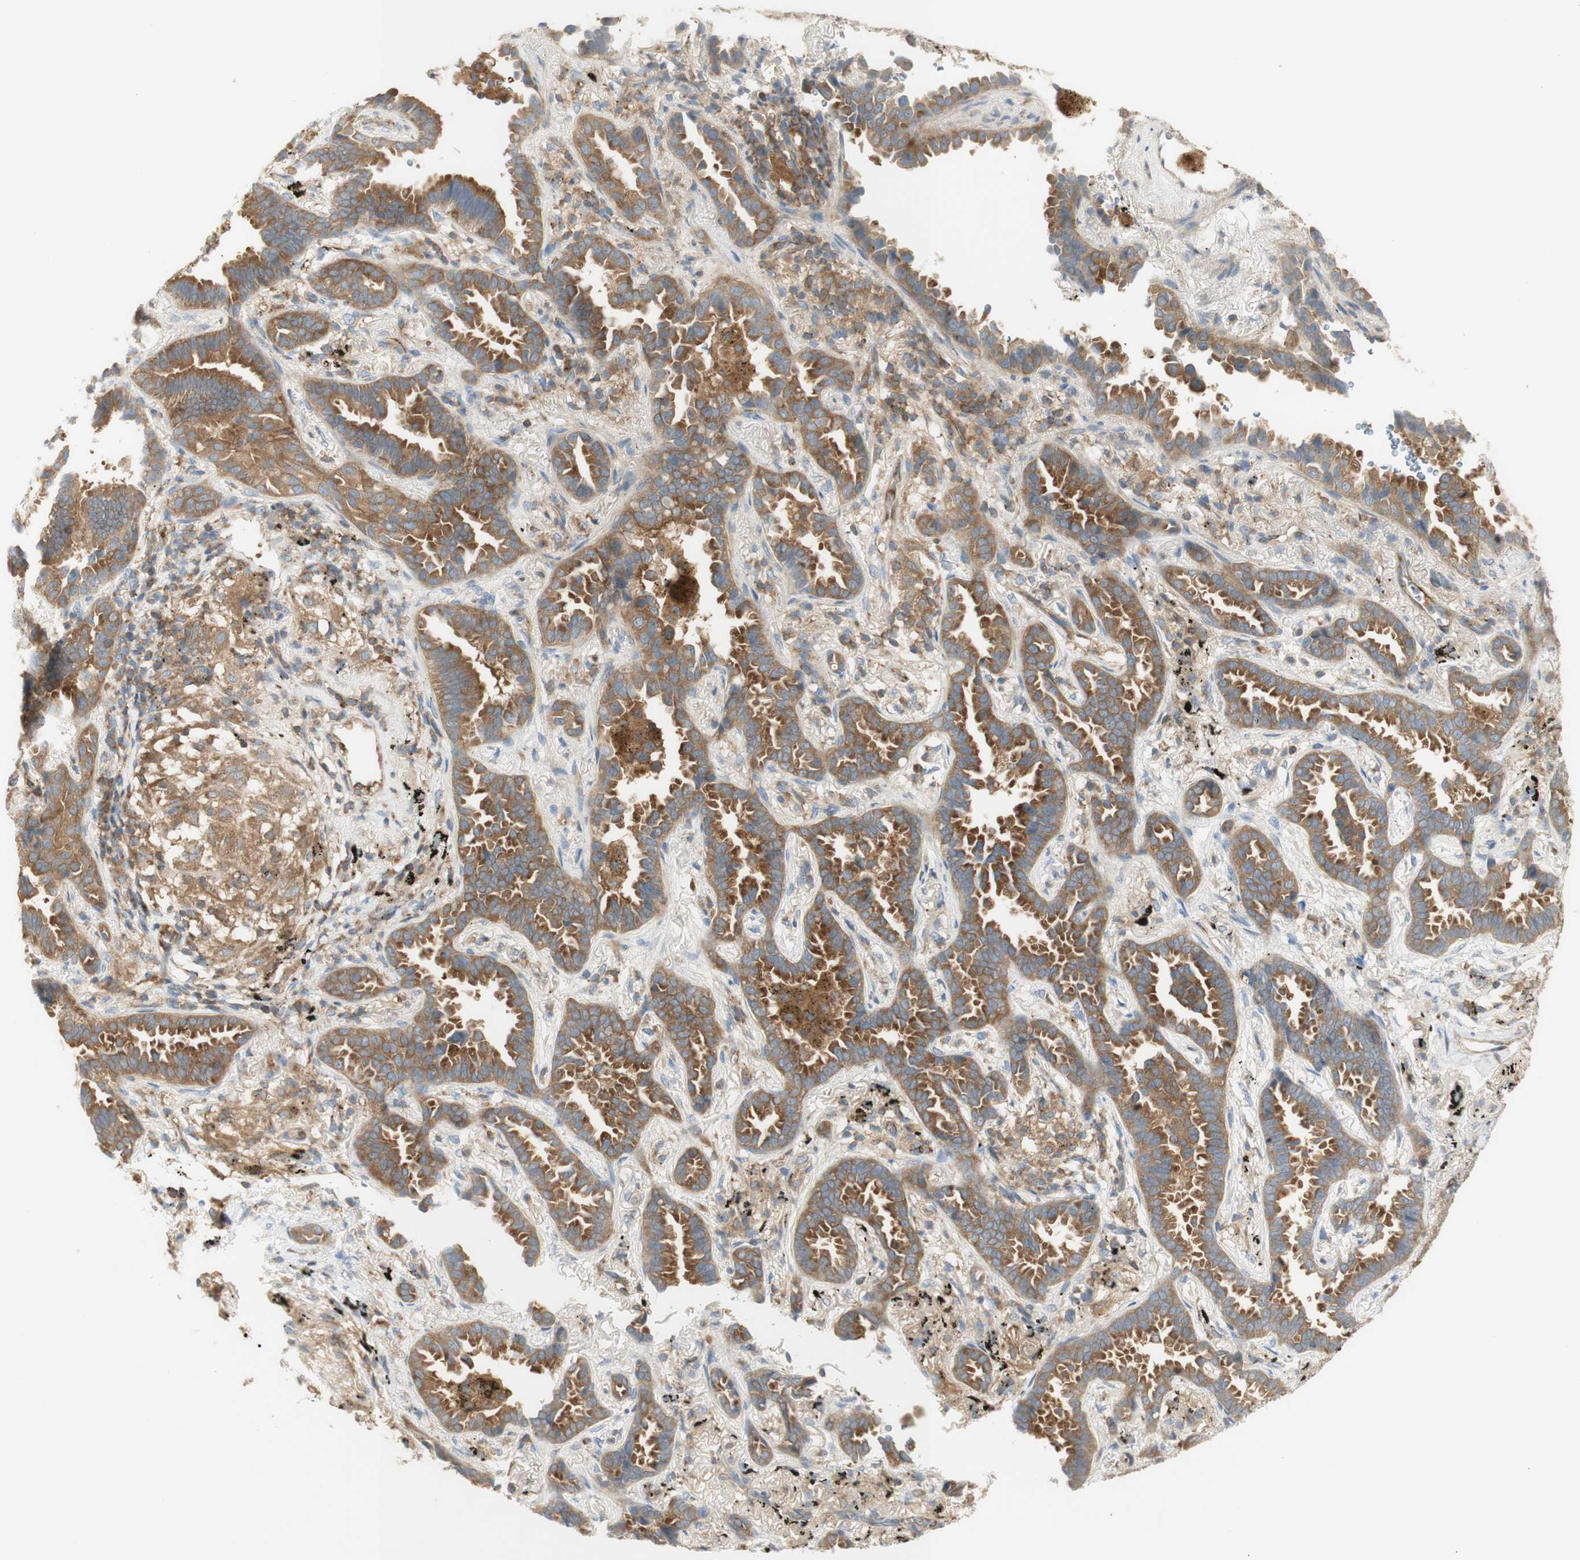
{"staining": {"intensity": "moderate", "quantity": ">75%", "location": "cytoplasmic/membranous"}, "tissue": "lung cancer", "cell_type": "Tumor cells", "image_type": "cancer", "snomed": [{"axis": "morphology", "description": "Normal tissue, NOS"}, {"axis": "morphology", "description": "Adenocarcinoma, NOS"}, {"axis": "topography", "description": "Lung"}], "caption": "The immunohistochemical stain shows moderate cytoplasmic/membranous staining in tumor cells of lung cancer tissue.", "gene": "IKBKG", "patient": {"sex": "male", "age": 59}}